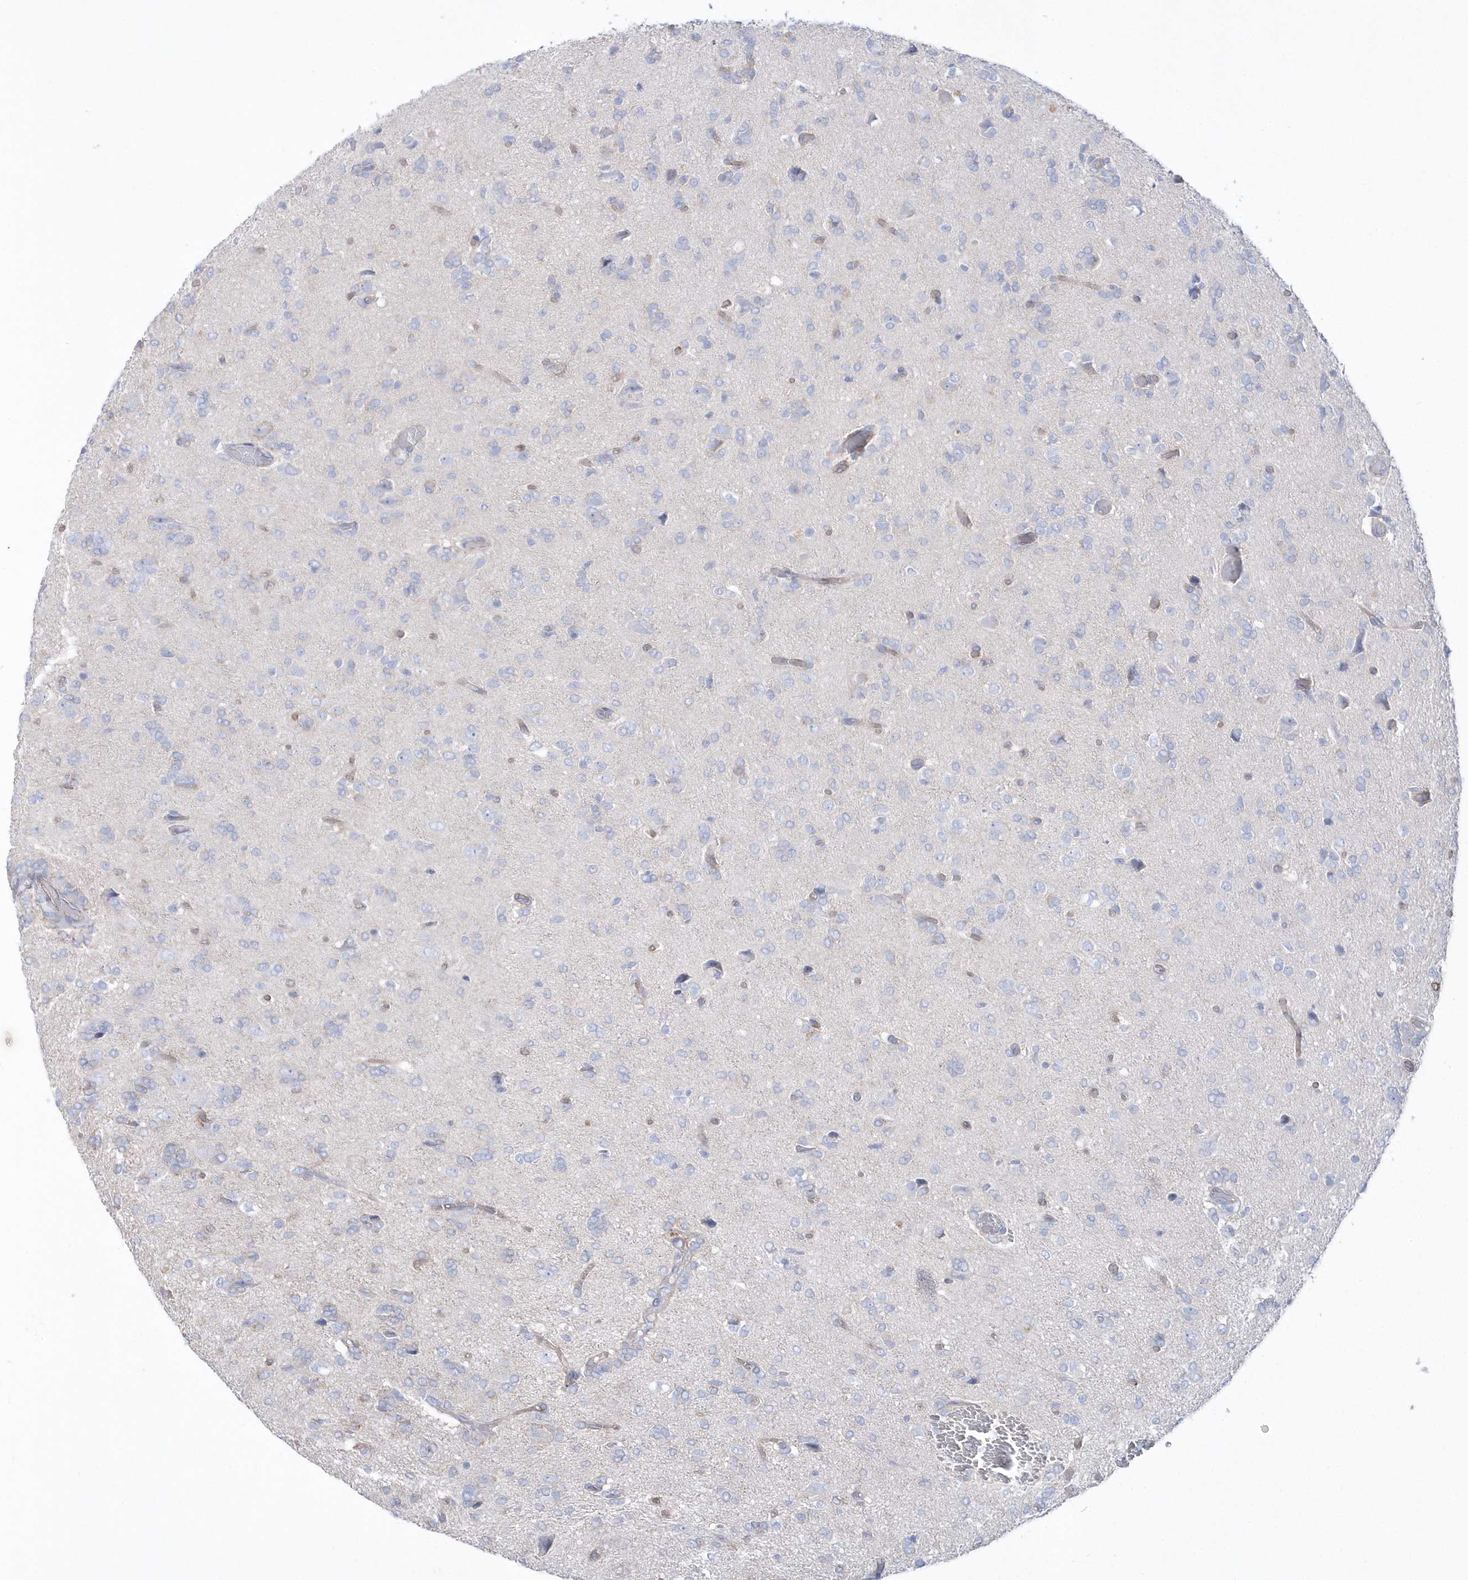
{"staining": {"intensity": "negative", "quantity": "none", "location": "none"}, "tissue": "glioma", "cell_type": "Tumor cells", "image_type": "cancer", "snomed": [{"axis": "morphology", "description": "Glioma, malignant, High grade"}, {"axis": "topography", "description": "Brain"}], "caption": "Immunohistochemical staining of high-grade glioma (malignant) shows no significant positivity in tumor cells.", "gene": "TMCO6", "patient": {"sex": "female", "age": 59}}